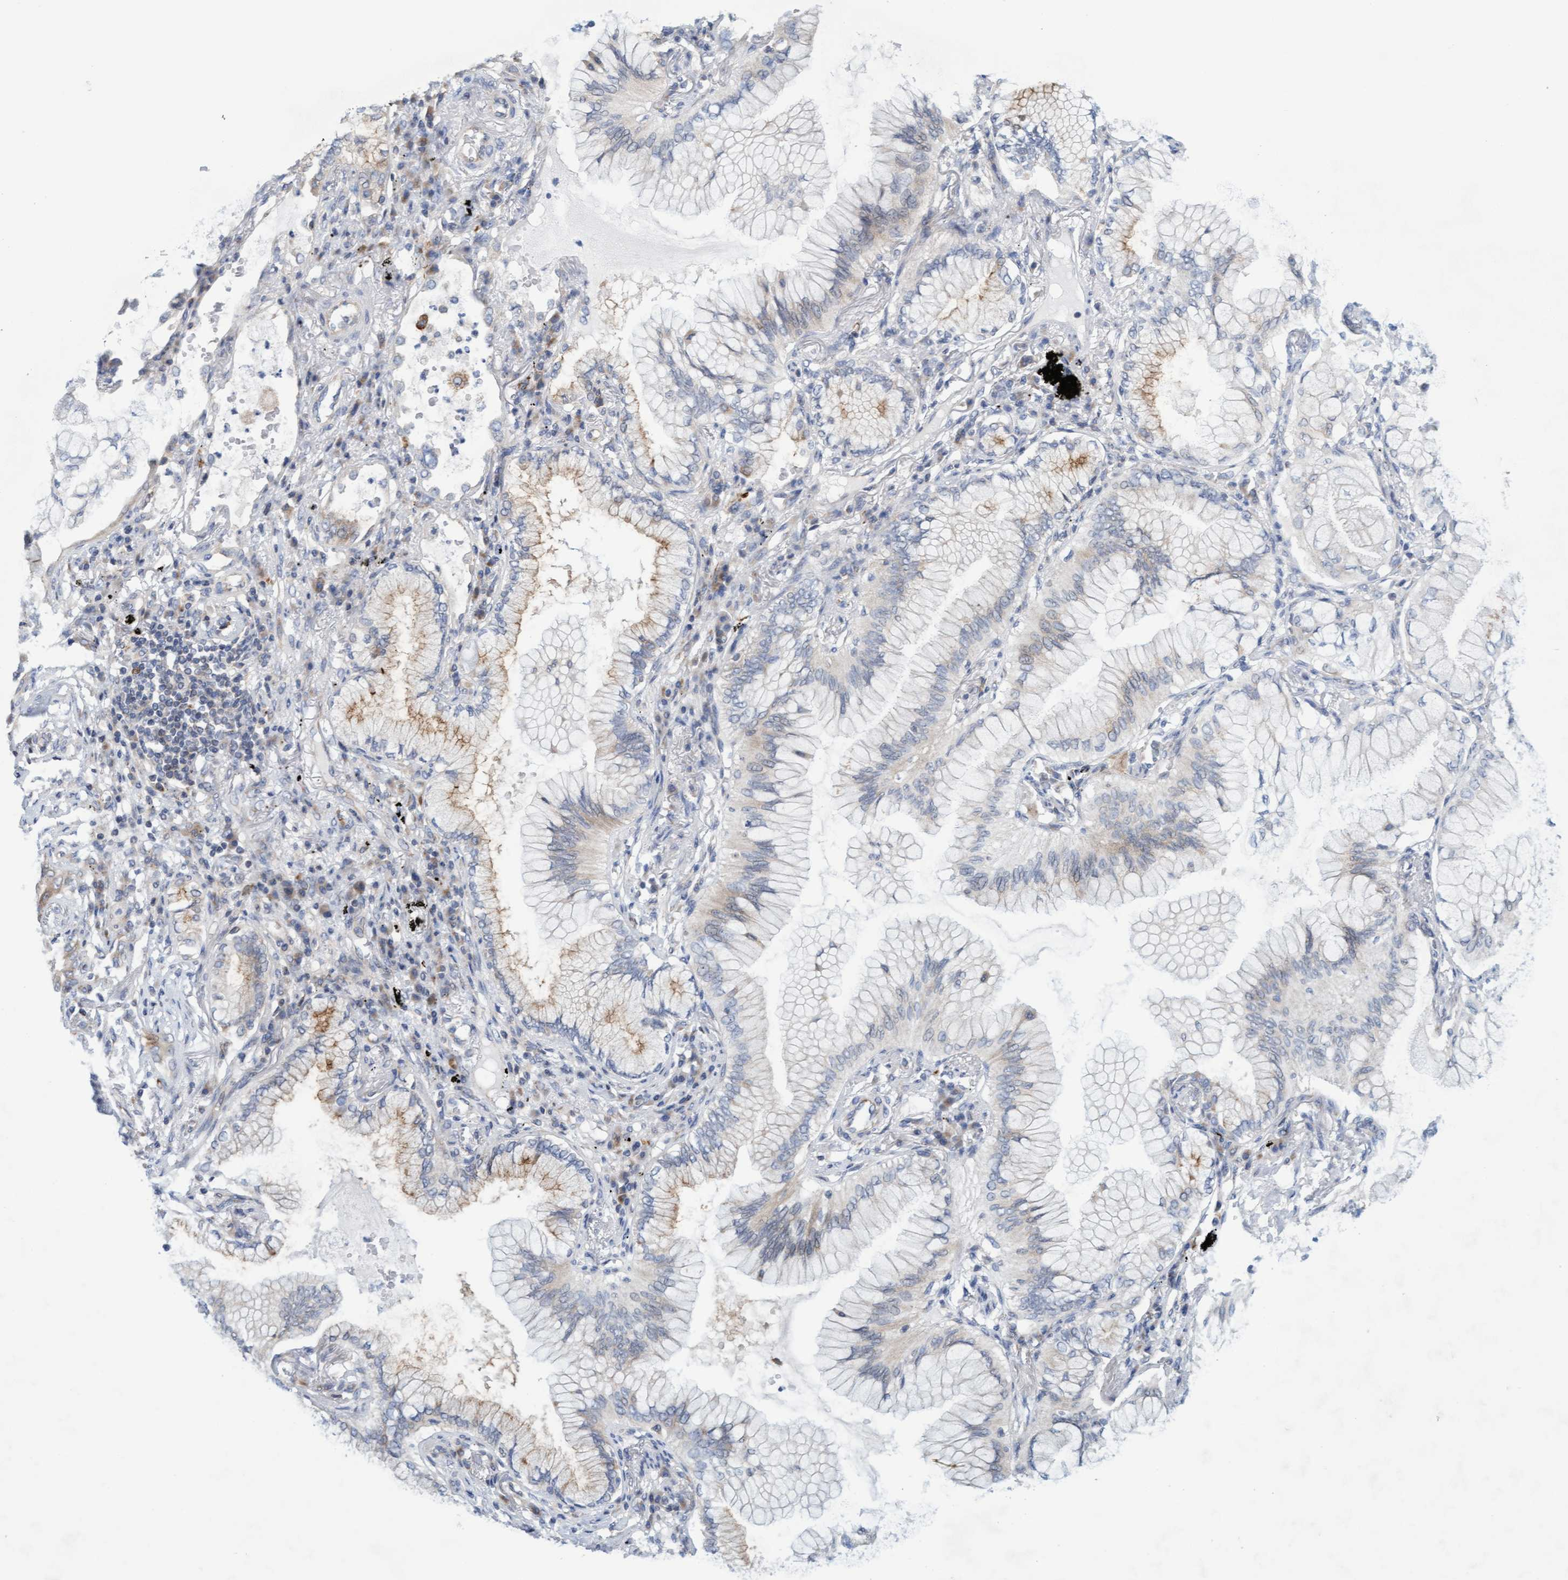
{"staining": {"intensity": "moderate", "quantity": "<25%", "location": "cytoplasmic/membranous"}, "tissue": "lung cancer", "cell_type": "Tumor cells", "image_type": "cancer", "snomed": [{"axis": "morphology", "description": "Adenocarcinoma, NOS"}, {"axis": "topography", "description": "Lung"}], "caption": "Brown immunohistochemical staining in human lung cancer reveals moderate cytoplasmic/membranous expression in approximately <25% of tumor cells. (Brightfield microscopy of DAB IHC at high magnification).", "gene": "SLC28A3", "patient": {"sex": "female", "age": 70}}